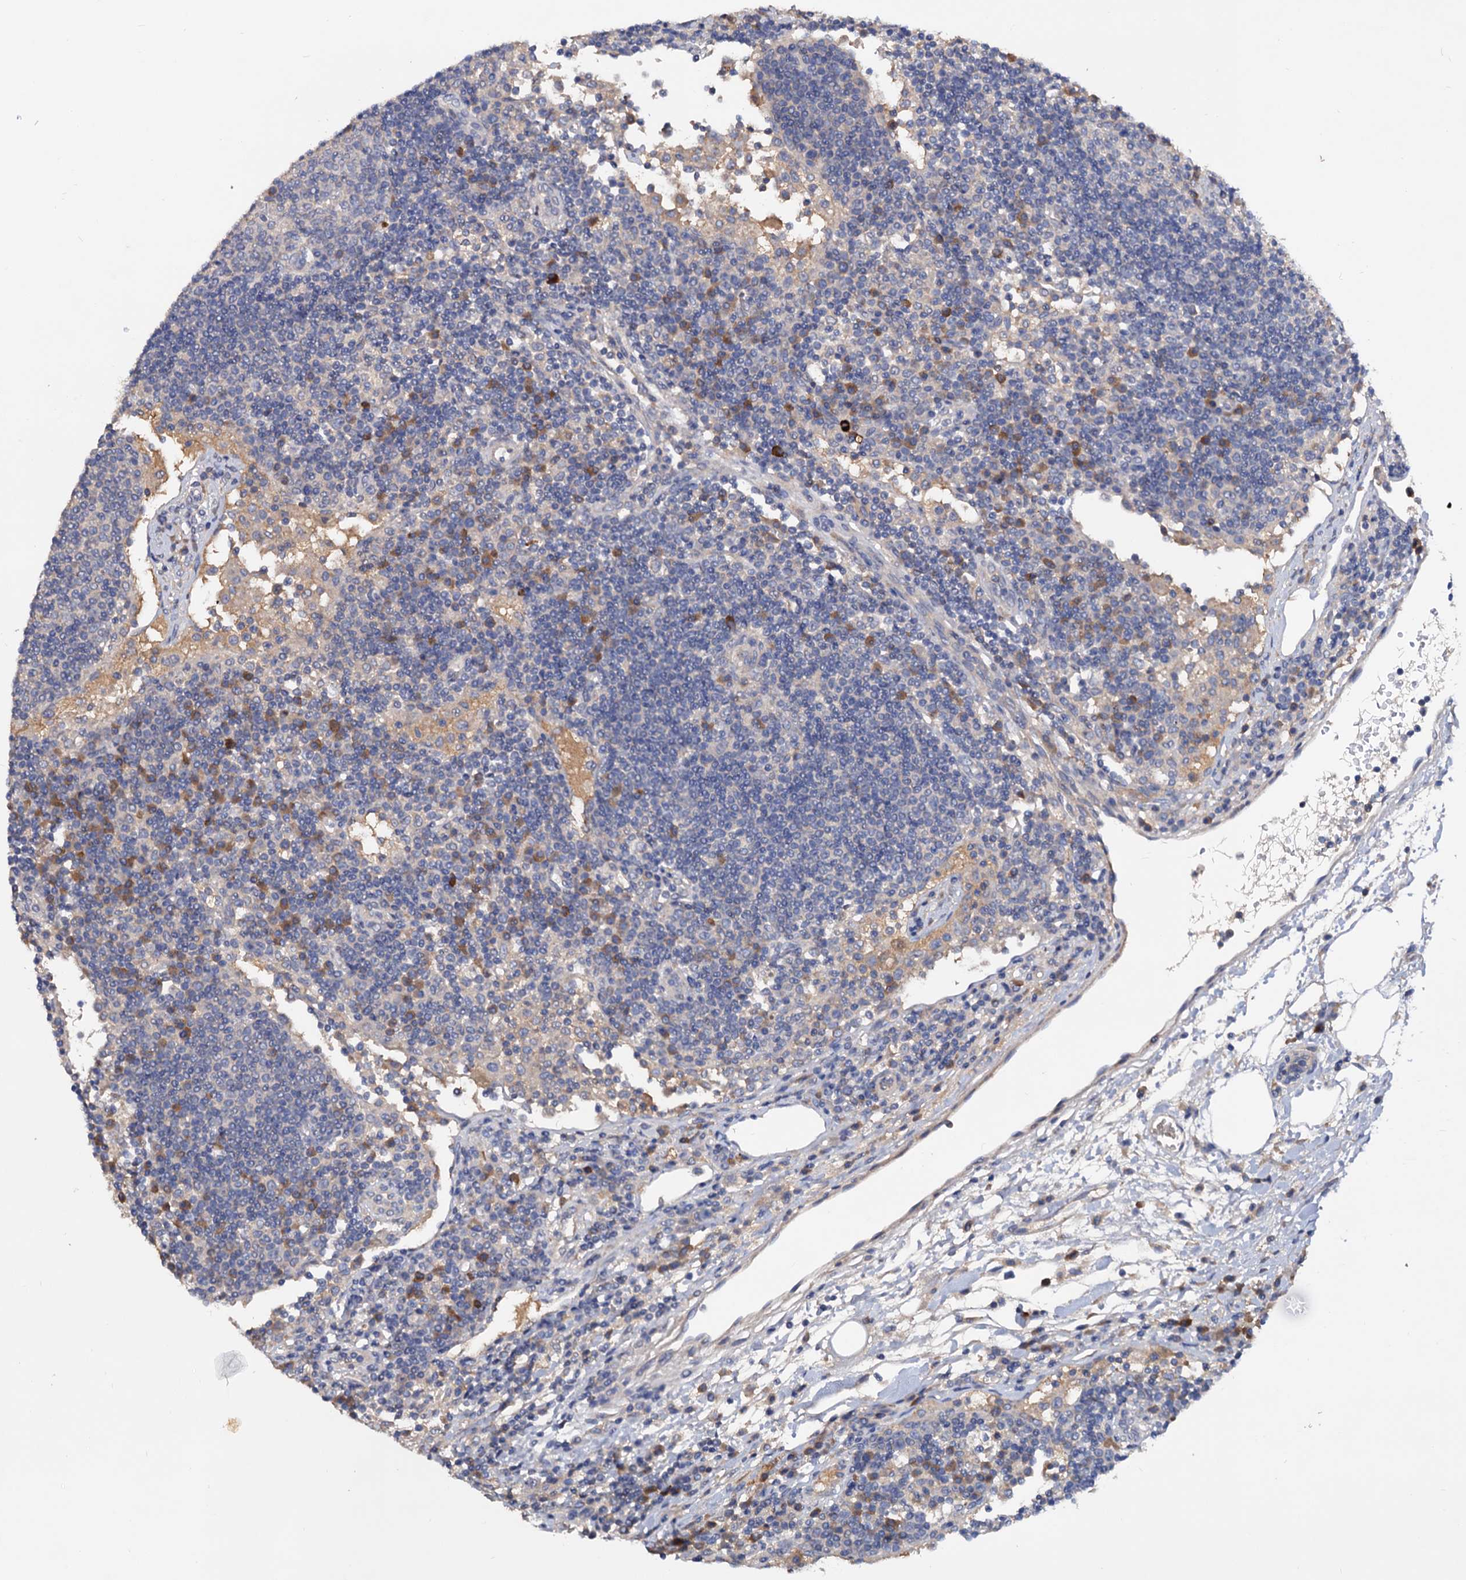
{"staining": {"intensity": "negative", "quantity": "none", "location": "none"}, "tissue": "lymph node", "cell_type": "Germinal center cells", "image_type": "normal", "snomed": [{"axis": "morphology", "description": "Normal tissue, NOS"}, {"axis": "topography", "description": "Lymph node"}], "caption": "Immunohistochemistry of benign lymph node exhibits no staining in germinal center cells.", "gene": "NPAS4", "patient": {"sex": "female", "age": 53}}